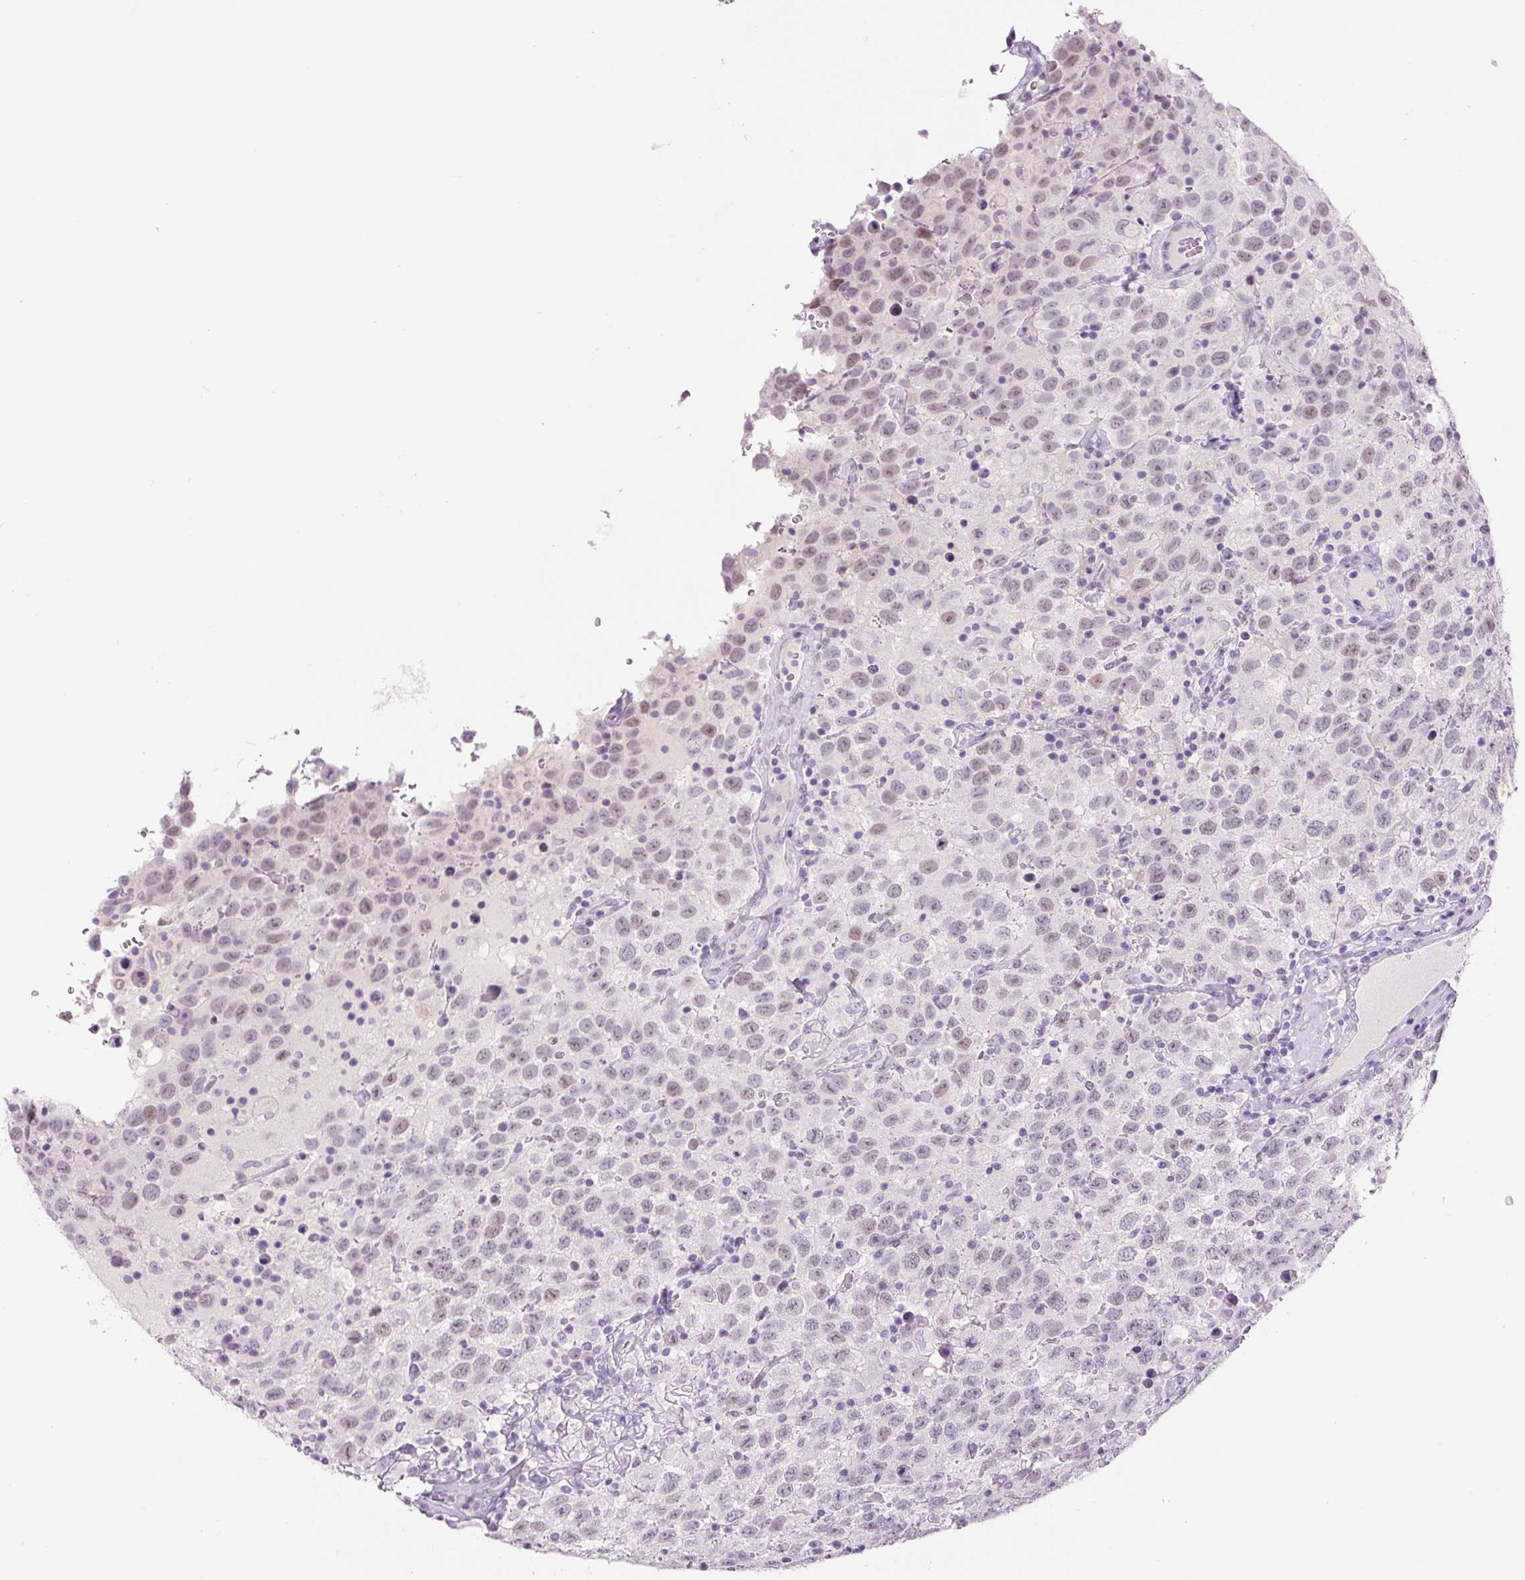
{"staining": {"intensity": "weak", "quantity": "25%-75%", "location": "nuclear"}, "tissue": "testis cancer", "cell_type": "Tumor cells", "image_type": "cancer", "snomed": [{"axis": "morphology", "description": "Seminoma, NOS"}, {"axis": "topography", "description": "Testis"}], "caption": "Approximately 25%-75% of tumor cells in human seminoma (testis) exhibit weak nuclear protein expression as visualized by brown immunohistochemical staining.", "gene": "SIX1", "patient": {"sex": "male", "age": 41}}